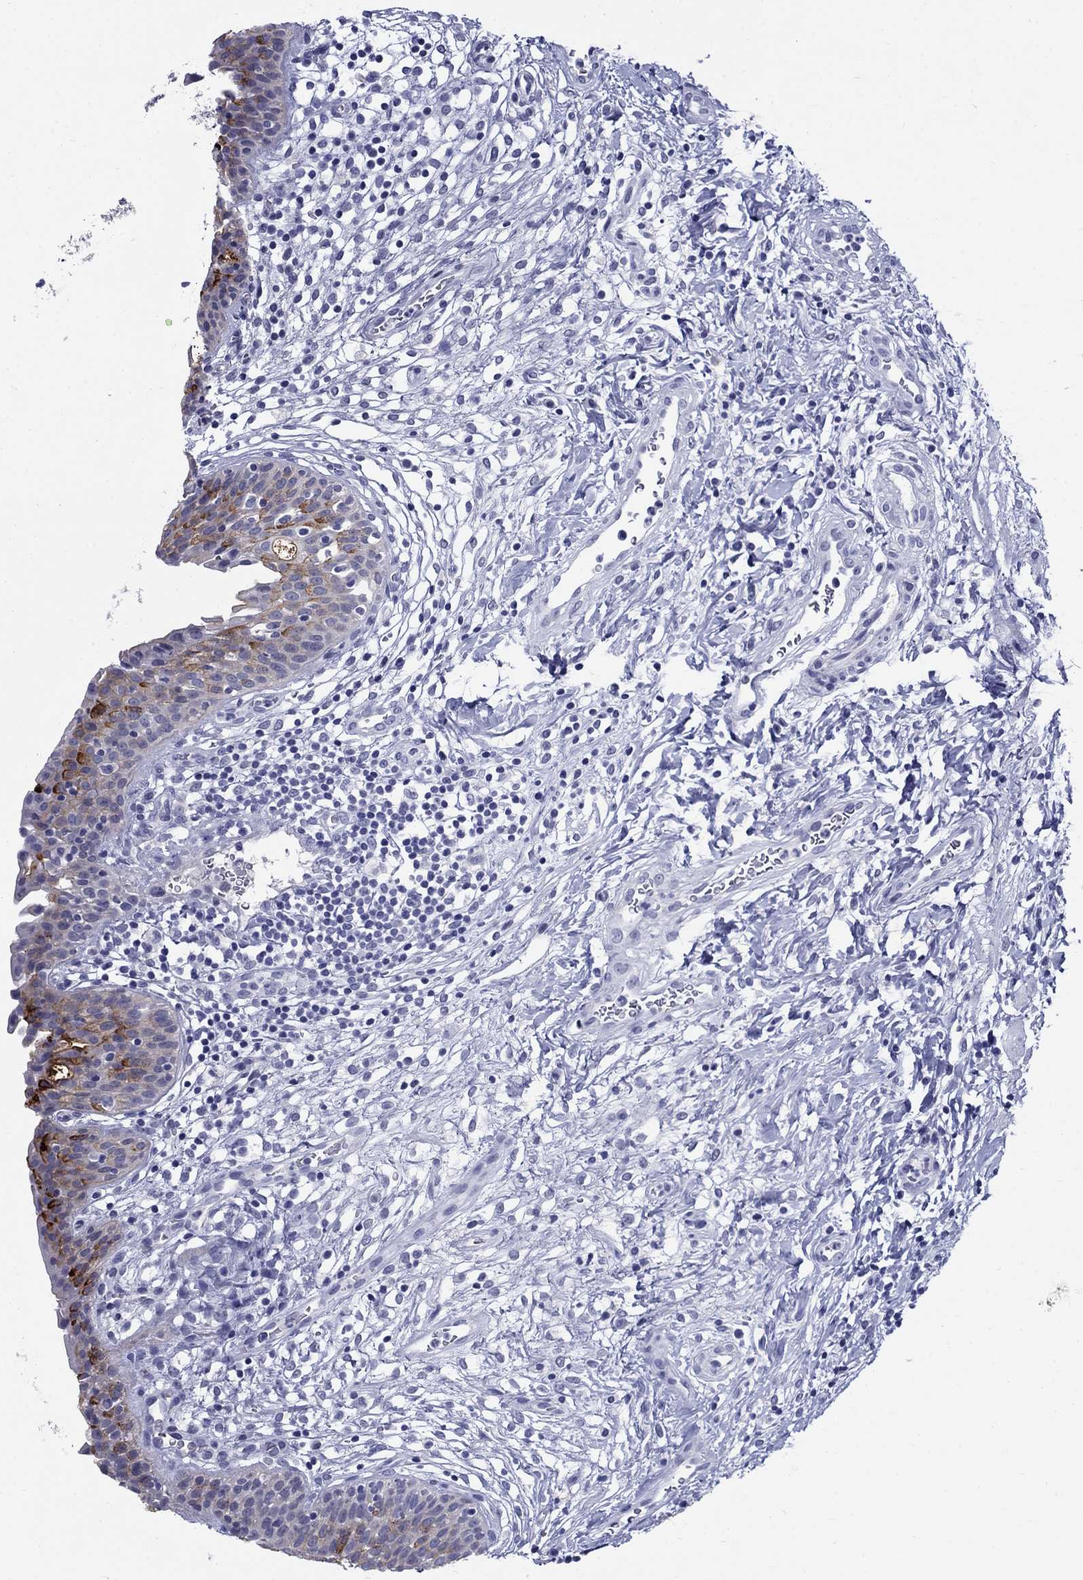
{"staining": {"intensity": "strong", "quantity": "<25%", "location": "cytoplasmic/membranous"}, "tissue": "urinary bladder", "cell_type": "Urothelial cells", "image_type": "normal", "snomed": [{"axis": "morphology", "description": "Normal tissue, NOS"}, {"axis": "topography", "description": "Urinary bladder"}], "caption": "High-magnification brightfield microscopy of unremarkable urinary bladder stained with DAB (3,3'-diaminobenzidine) (brown) and counterstained with hematoxylin (blue). urothelial cells exhibit strong cytoplasmic/membranous positivity is present in about<25% of cells.", "gene": "C4orf19", "patient": {"sex": "male", "age": 37}}